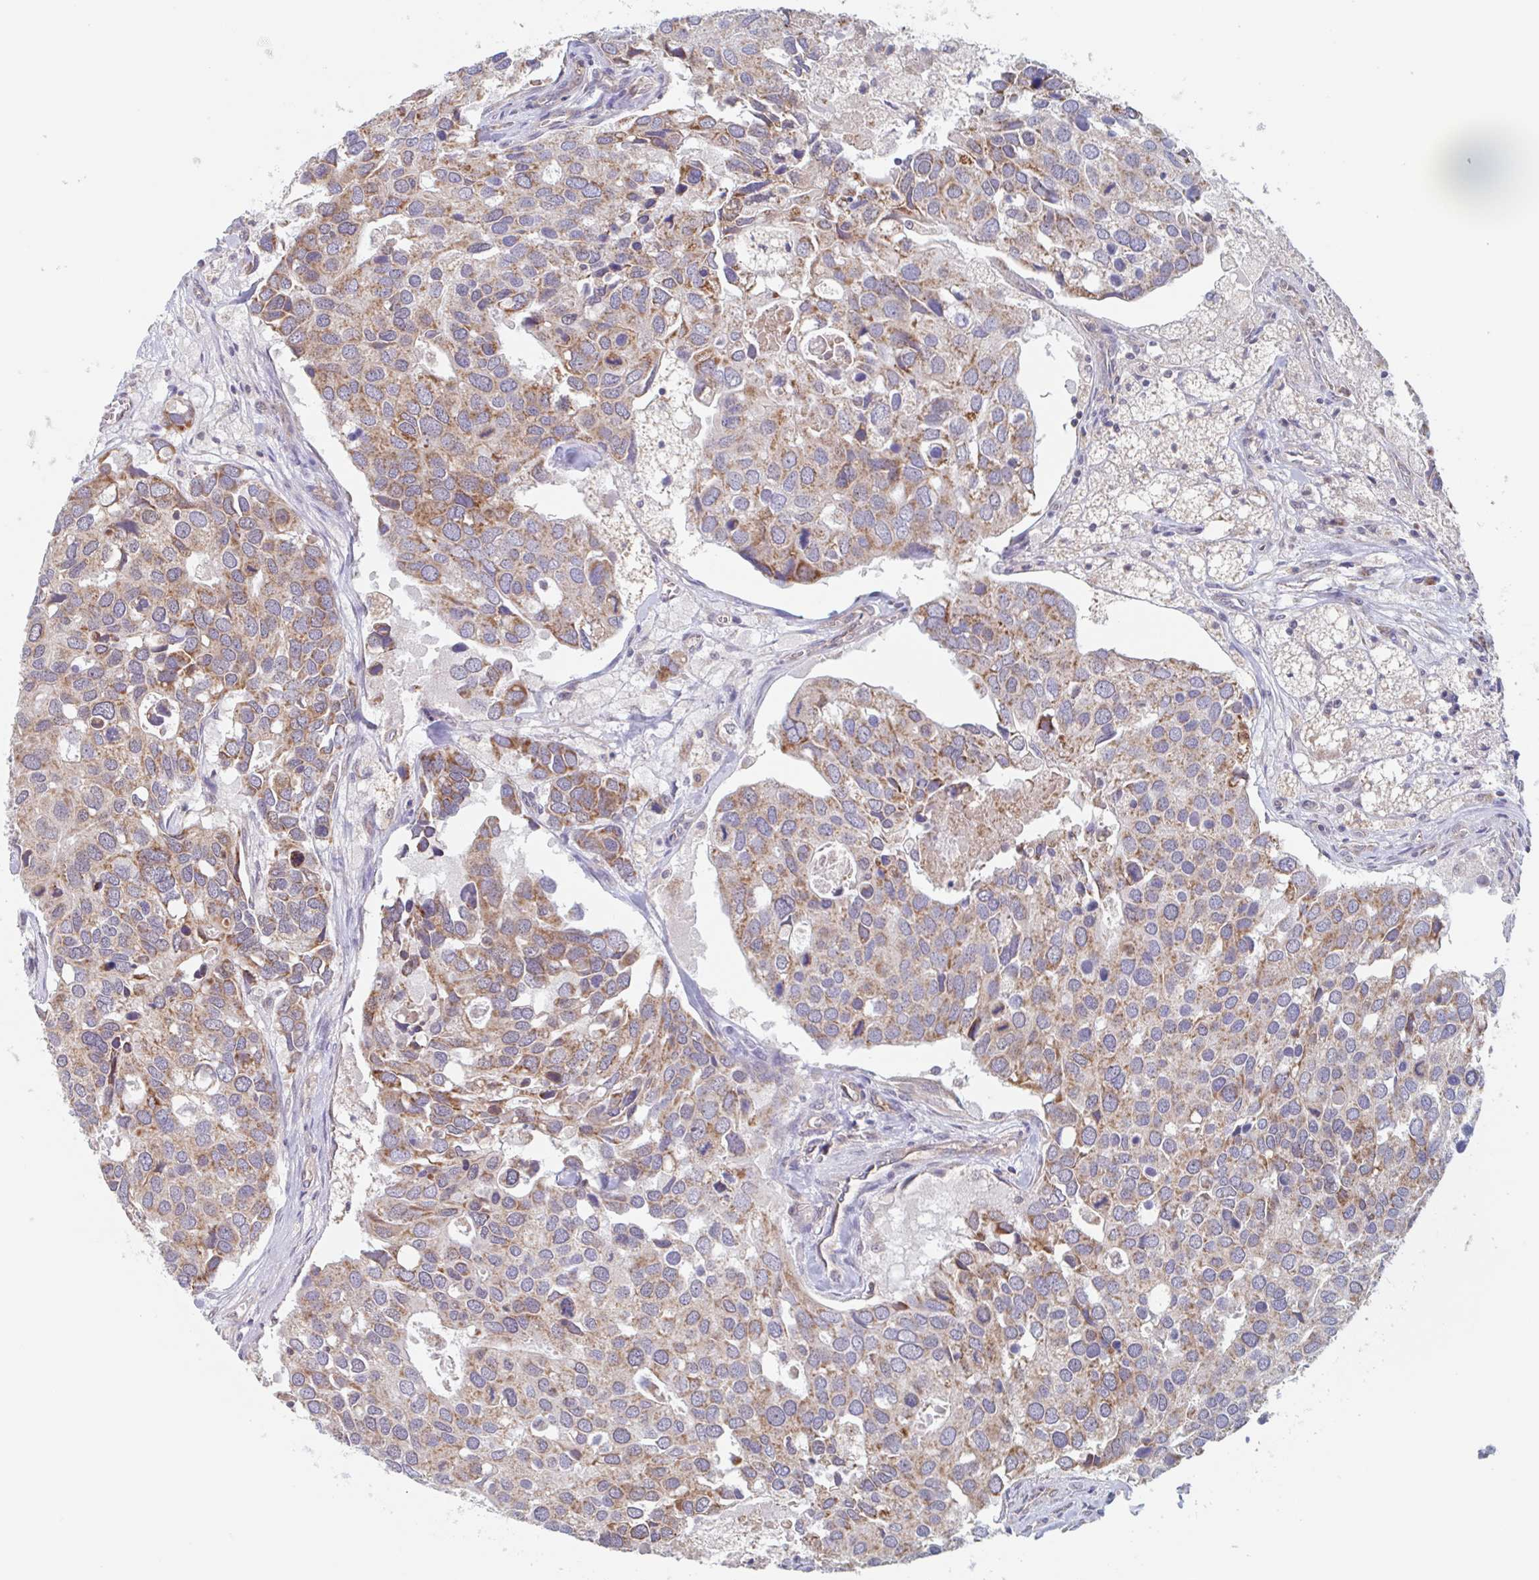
{"staining": {"intensity": "moderate", "quantity": "25%-75%", "location": "cytoplasmic/membranous"}, "tissue": "breast cancer", "cell_type": "Tumor cells", "image_type": "cancer", "snomed": [{"axis": "morphology", "description": "Duct carcinoma"}, {"axis": "topography", "description": "Breast"}], "caption": "Immunohistochemistry (IHC) (DAB (3,3'-diaminobenzidine)) staining of human breast infiltrating ductal carcinoma shows moderate cytoplasmic/membranous protein positivity in about 25%-75% of tumor cells.", "gene": "SURF1", "patient": {"sex": "female", "age": 83}}